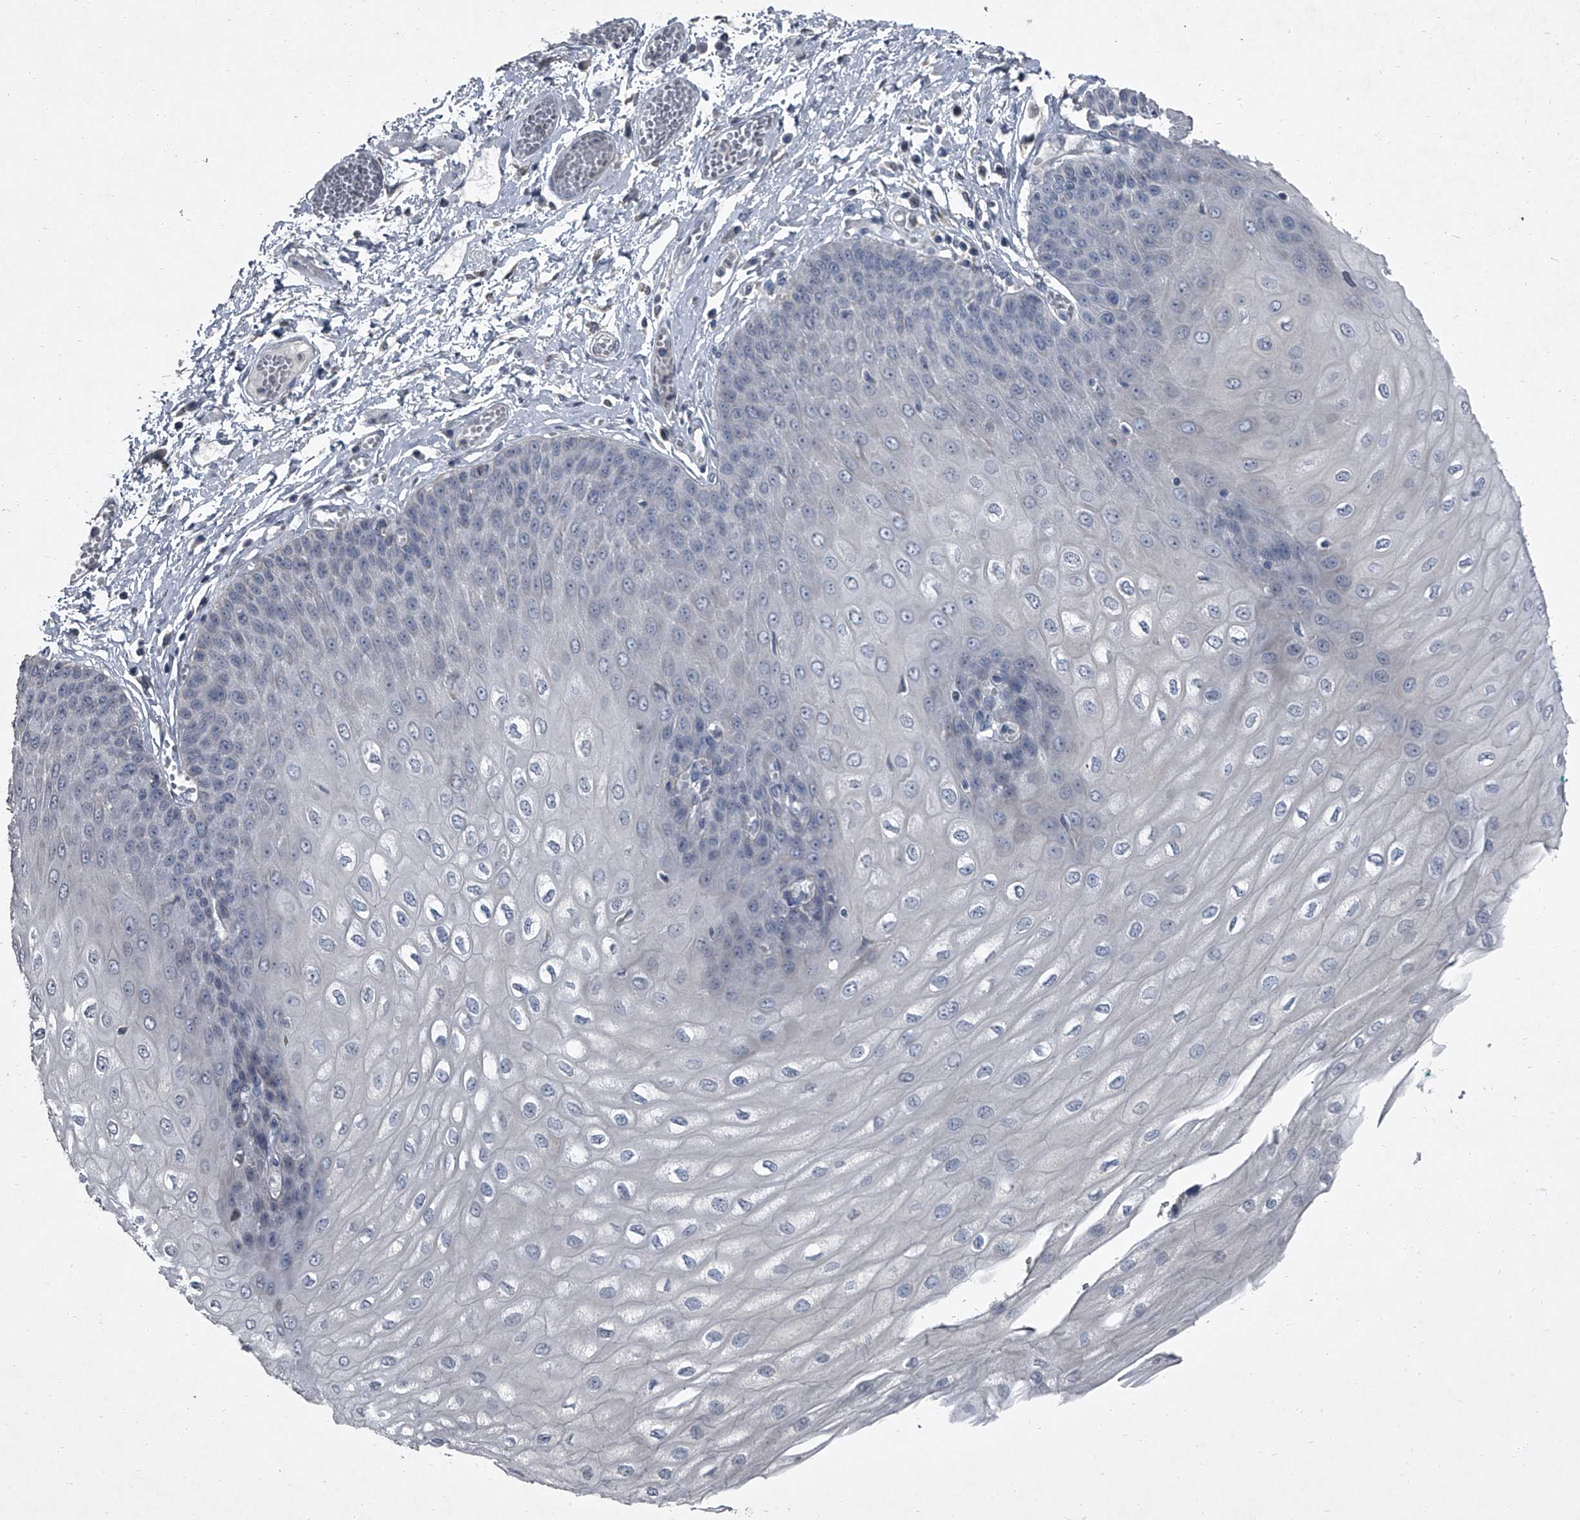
{"staining": {"intensity": "negative", "quantity": "none", "location": "none"}, "tissue": "esophagus", "cell_type": "Squamous epithelial cells", "image_type": "normal", "snomed": [{"axis": "morphology", "description": "Normal tissue, NOS"}, {"axis": "topography", "description": "Esophagus"}], "caption": "An immunohistochemistry histopathology image of normal esophagus is shown. There is no staining in squamous epithelial cells of esophagus. (Brightfield microscopy of DAB (3,3'-diaminobenzidine) immunohistochemistry at high magnification).", "gene": "HEPHL1", "patient": {"sex": "male", "age": 60}}